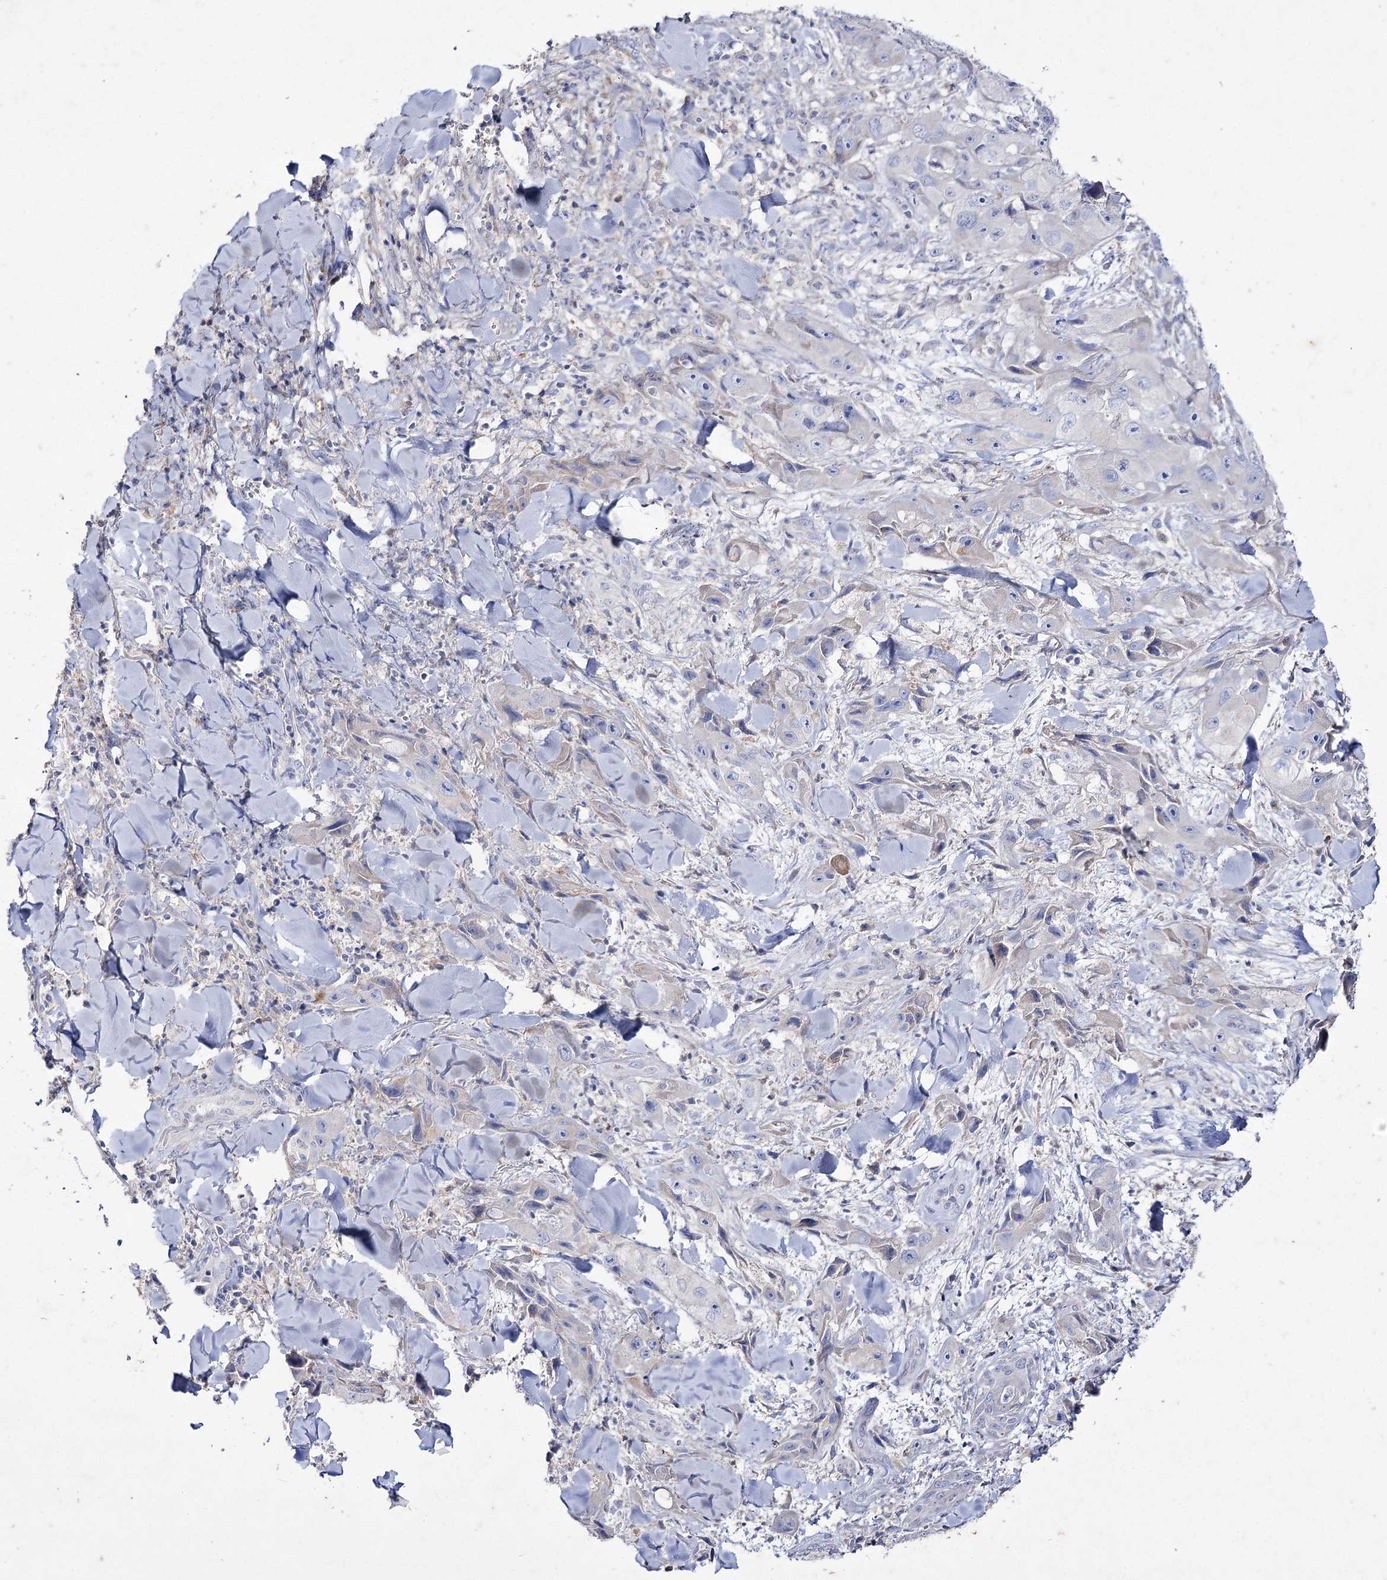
{"staining": {"intensity": "negative", "quantity": "none", "location": "none"}, "tissue": "skin cancer", "cell_type": "Tumor cells", "image_type": "cancer", "snomed": [{"axis": "morphology", "description": "Squamous cell carcinoma, NOS"}, {"axis": "topography", "description": "Skin"}, {"axis": "topography", "description": "Subcutis"}], "caption": "Skin cancer was stained to show a protein in brown. There is no significant staining in tumor cells.", "gene": "NAGLU", "patient": {"sex": "male", "age": 73}}